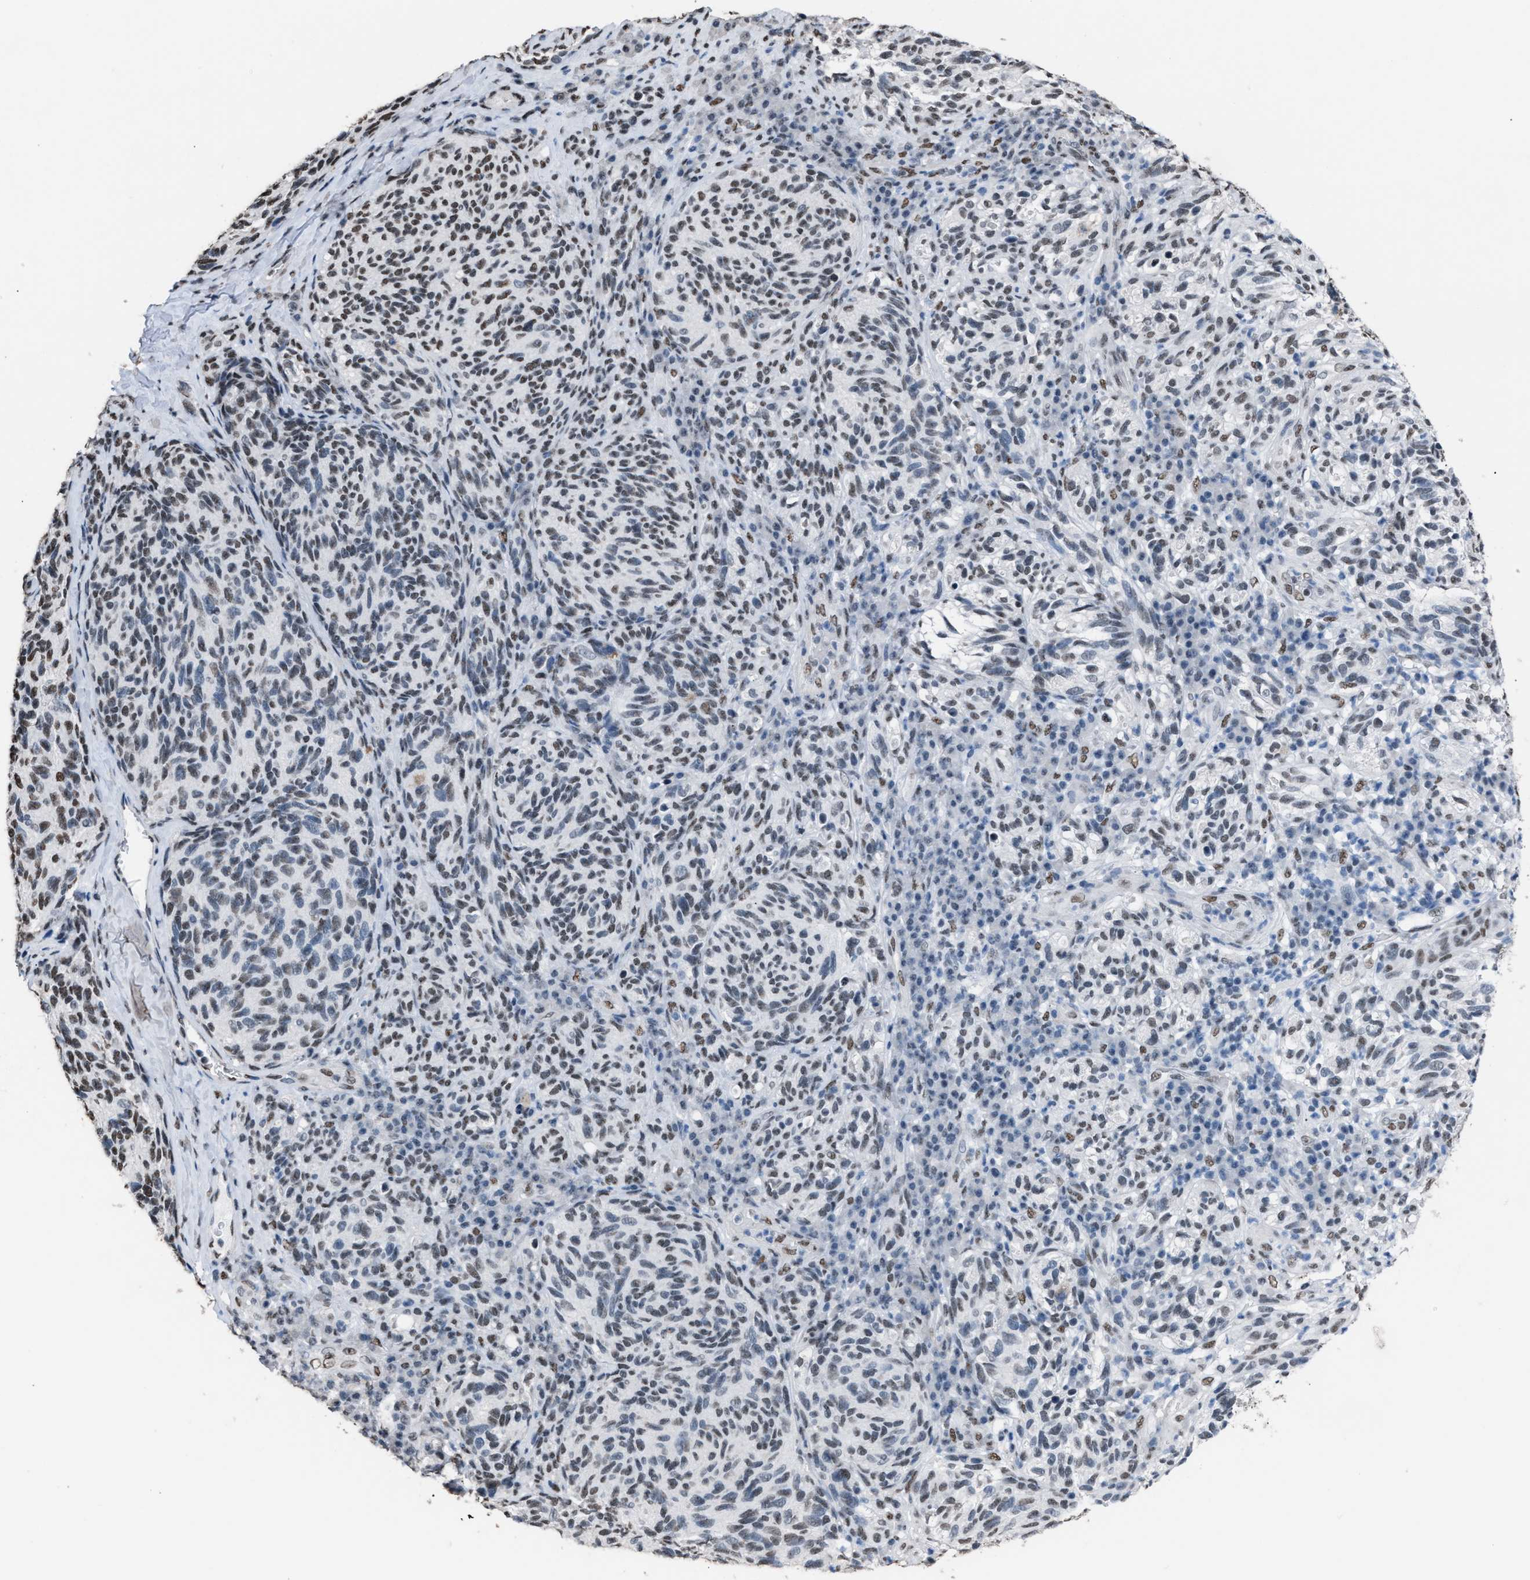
{"staining": {"intensity": "moderate", "quantity": ">75%", "location": "nuclear"}, "tissue": "melanoma", "cell_type": "Tumor cells", "image_type": "cancer", "snomed": [{"axis": "morphology", "description": "Malignant melanoma, NOS"}, {"axis": "topography", "description": "Skin"}], "caption": "A high-resolution image shows immunohistochemistry staining of malignant melanoma, which shows moderate nuclear expression in about >75% of tumor cells.", "gene": "CCAR2", "patient": {"sex": "female", "age": 73}}